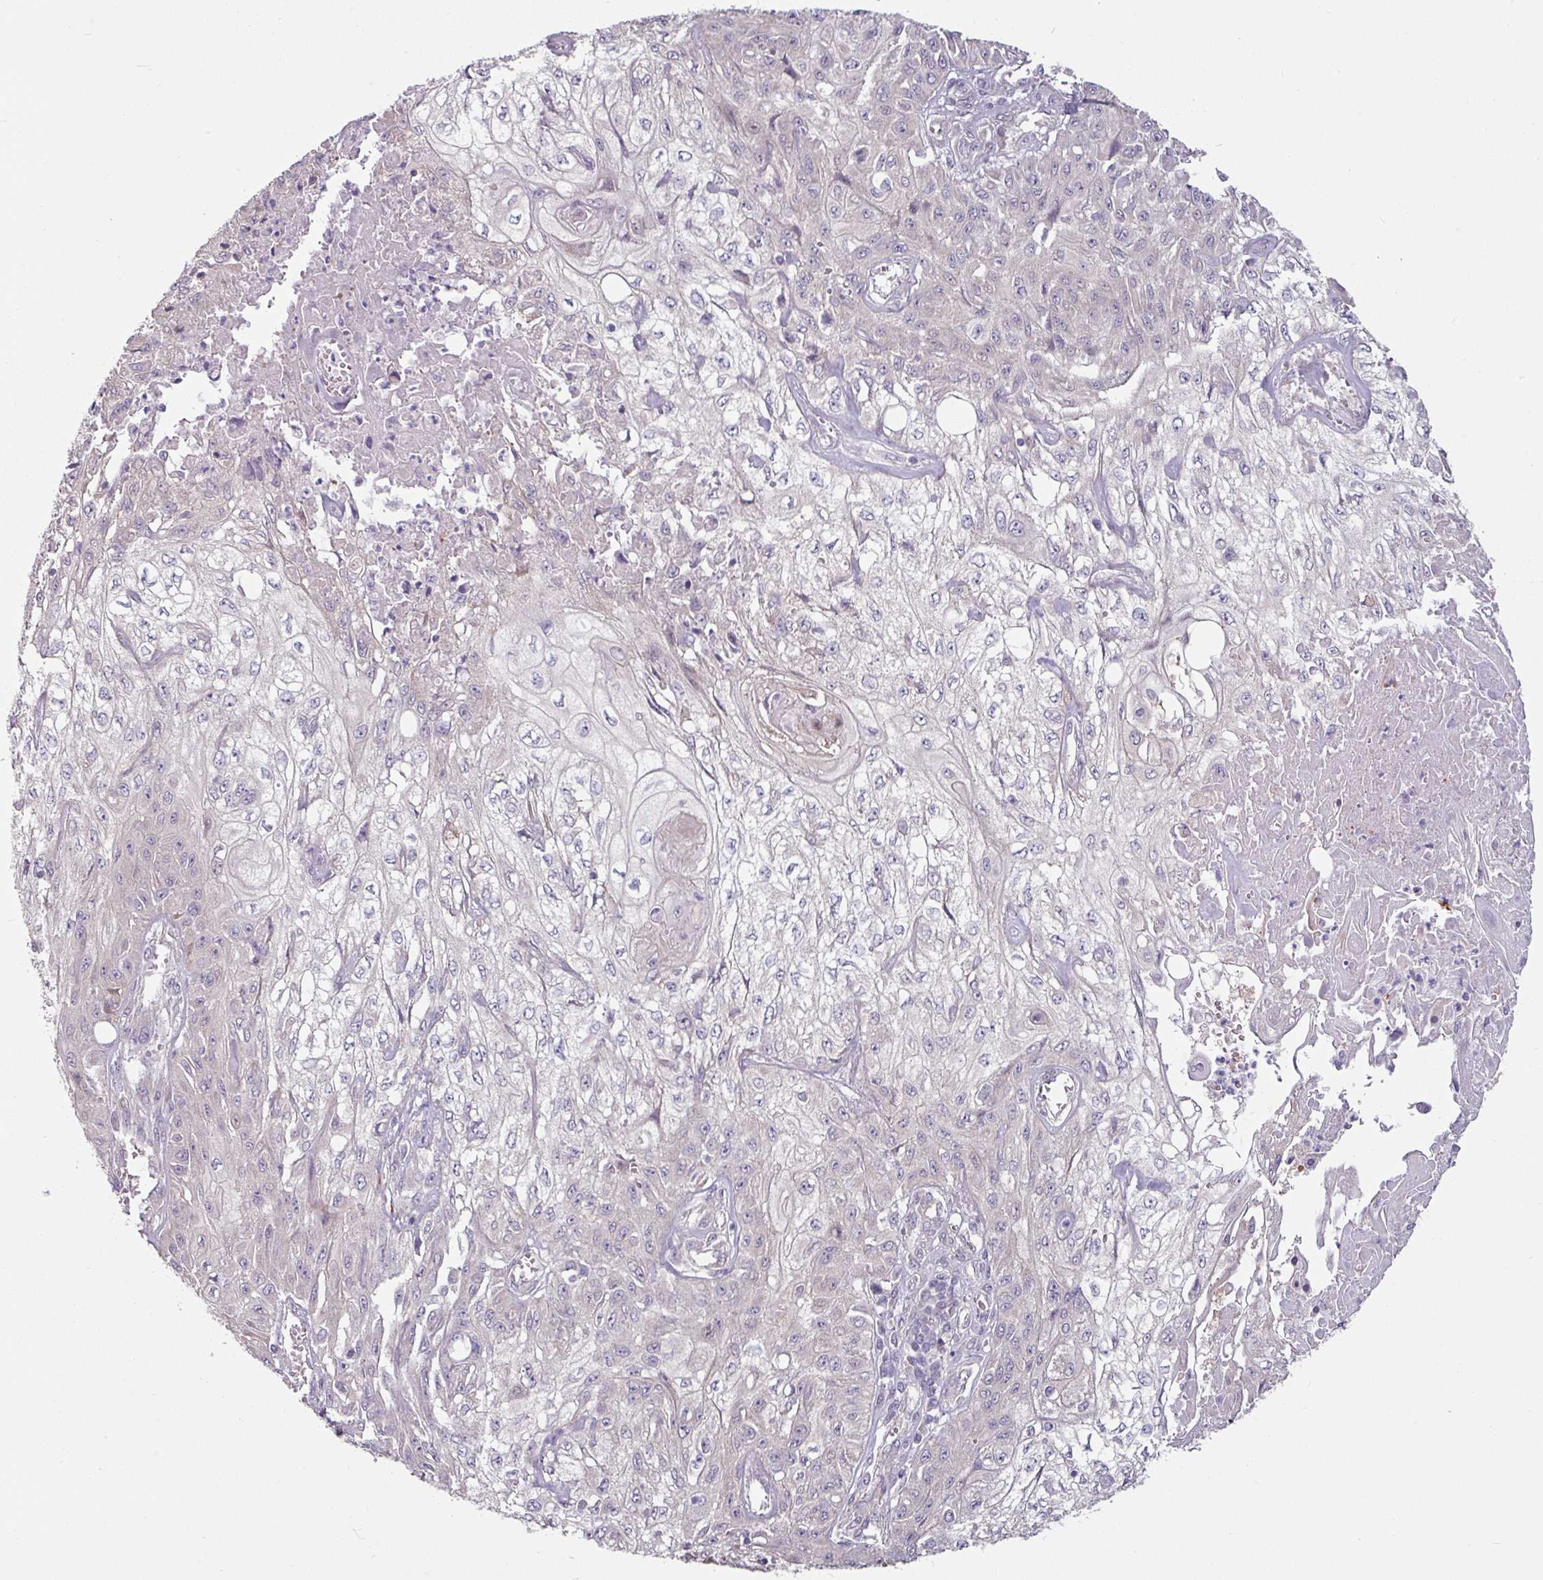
{"staining": {"intensity": "negative", "quantity": "none", "location": "none"}, "tissue": "skin cancer", "cell_type": "Tumor cells", "image_type": "cancer", "snomed": [{"axis": "morphology", "description": "Squamous cell carcinoma, NOS"}, {"axis": "morphology", "description": "Squamous cell carcinoma, metastatic, NOS"}, {"axis": "topography", "description": "Skin"}, {"axis": "topography", "description": "Lymph node"}], "caption": "Skin cancer was stained to show a protein in brown. There is no significant staining in tumor cells.", "gene": "MTMR14", "patient": {"sex": "male", "age": 75}}